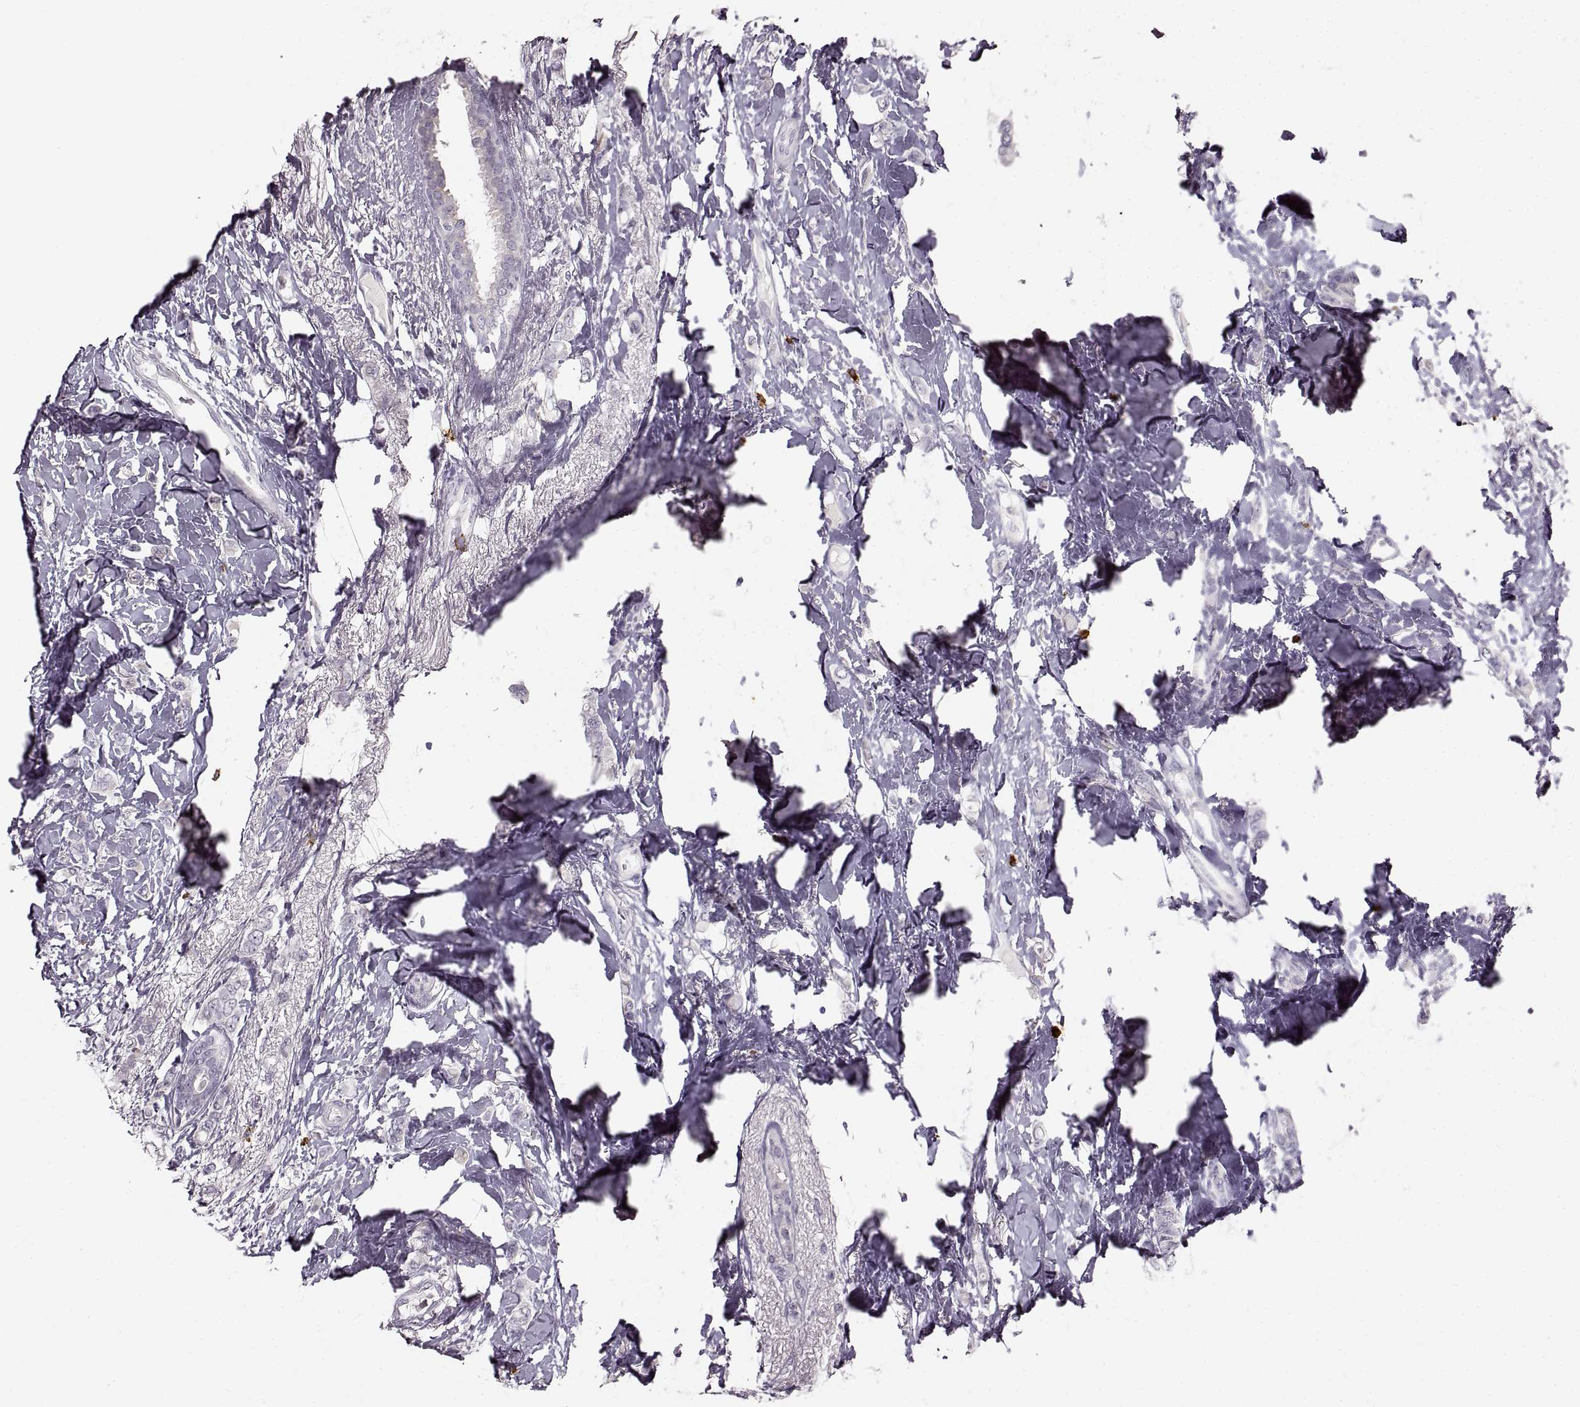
{"staining": {"intensity": "negative", "quantity": "none", "location": "none"}, "tissue": "breast cancer", "cell_type": "Tumor cells", "image_type": "cancer", "snomed": [{"axis": "morphology", "description": "Lobular carcinoma"}, {"axis": "topography", "description": "Breast"}], "caption": "IHC of breast cancer (lobular carcinoma) reveals no expression in tumor cells.", "gene": "CNTN1", "patient": {"sex": "female", "age": 66}}